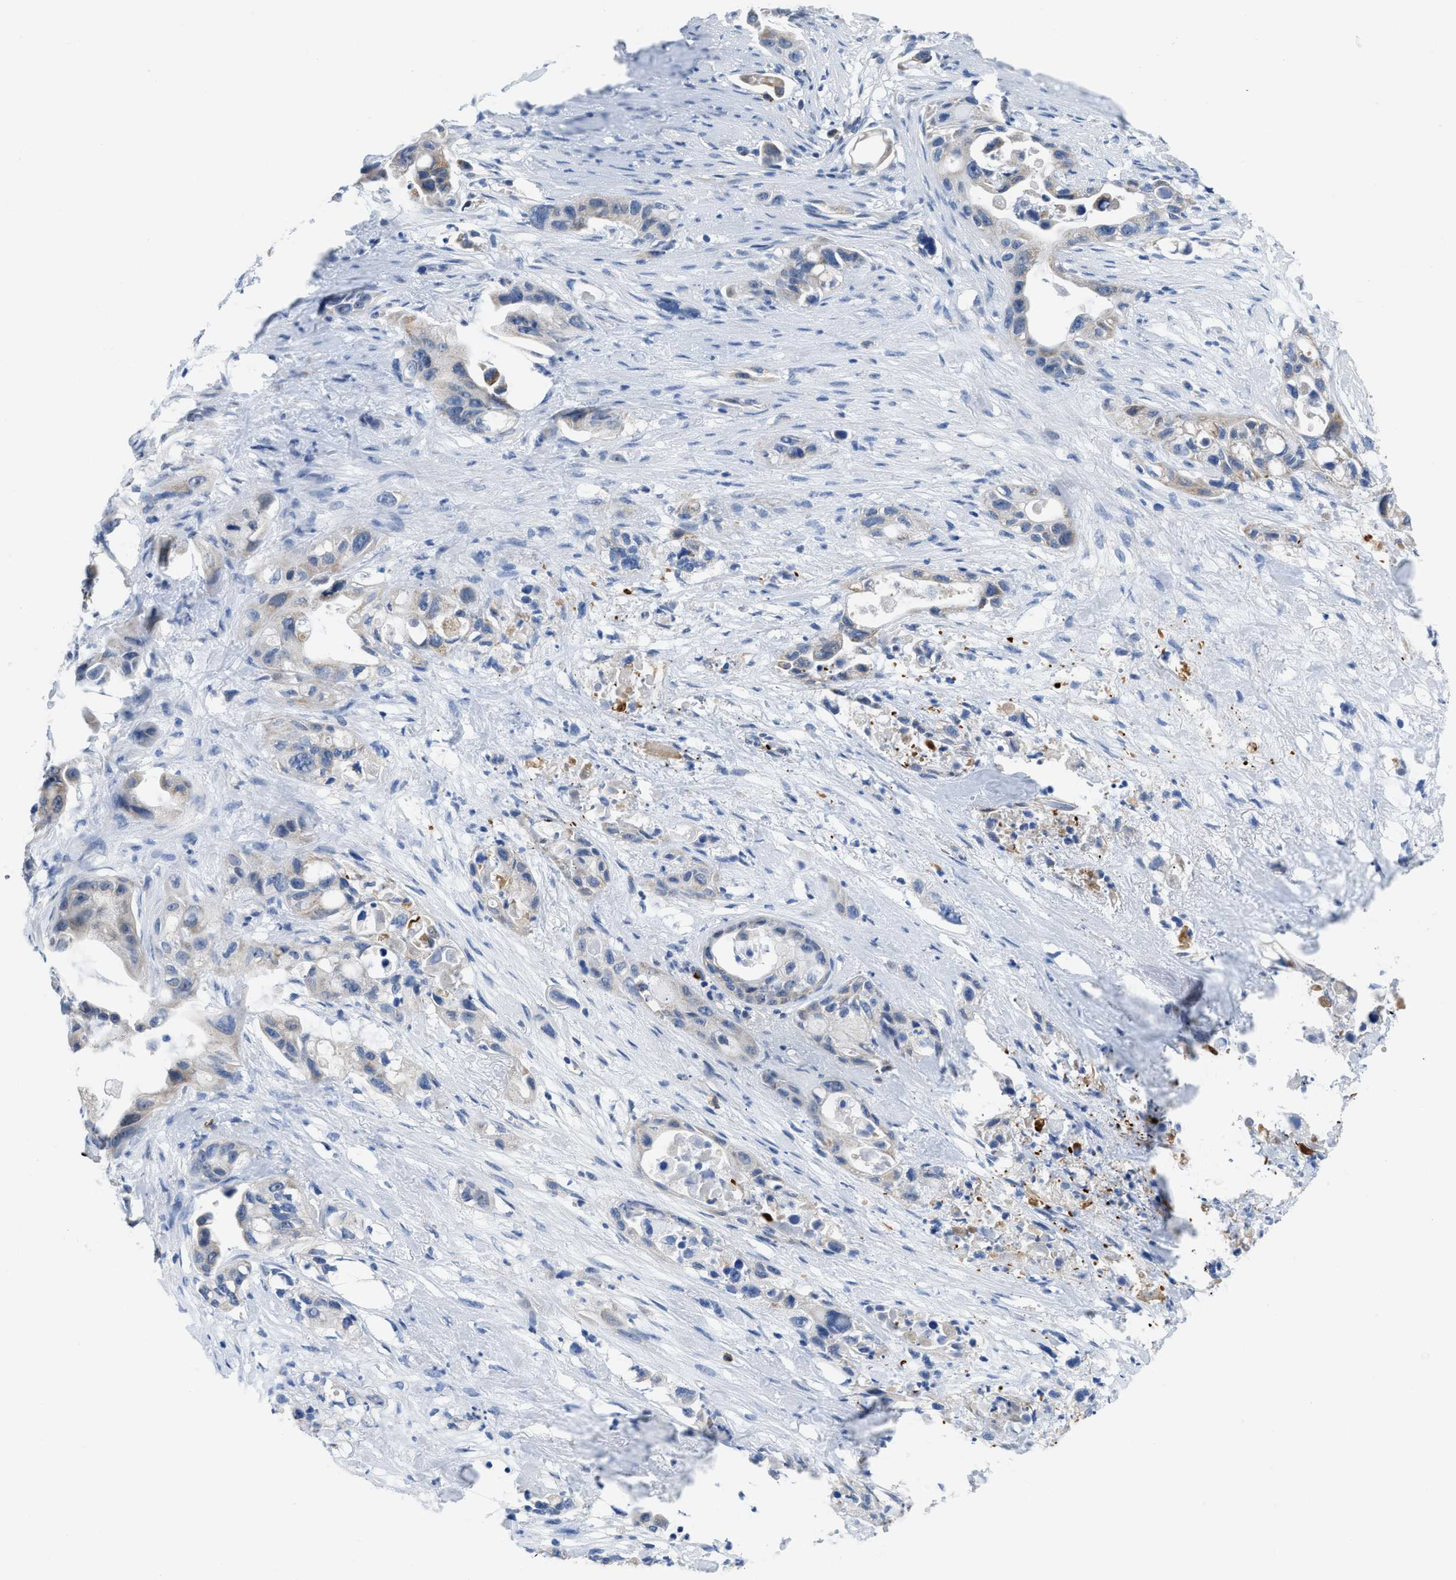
{"staining": {"intensity": "weak", "quantity": "<25%", "location": "cytoplasmic/membranous"}, "tissue": "pancreatic cancer", "cell_type": "Tumor cells", "image_type": "cancer", "snomed": [{"axis": "morphology", "description": "Adenocarcinoma, NOS"}, {"axis": "topography", "description": "Pancreas"}], "caption": "This is a histopathology image of immunohistochemistry staining of adenocarcinoma (pancreatic), which shows no staining in tumor cells.", "gene": "ETFA", "patient": {"sex": "male", "age": 53}}